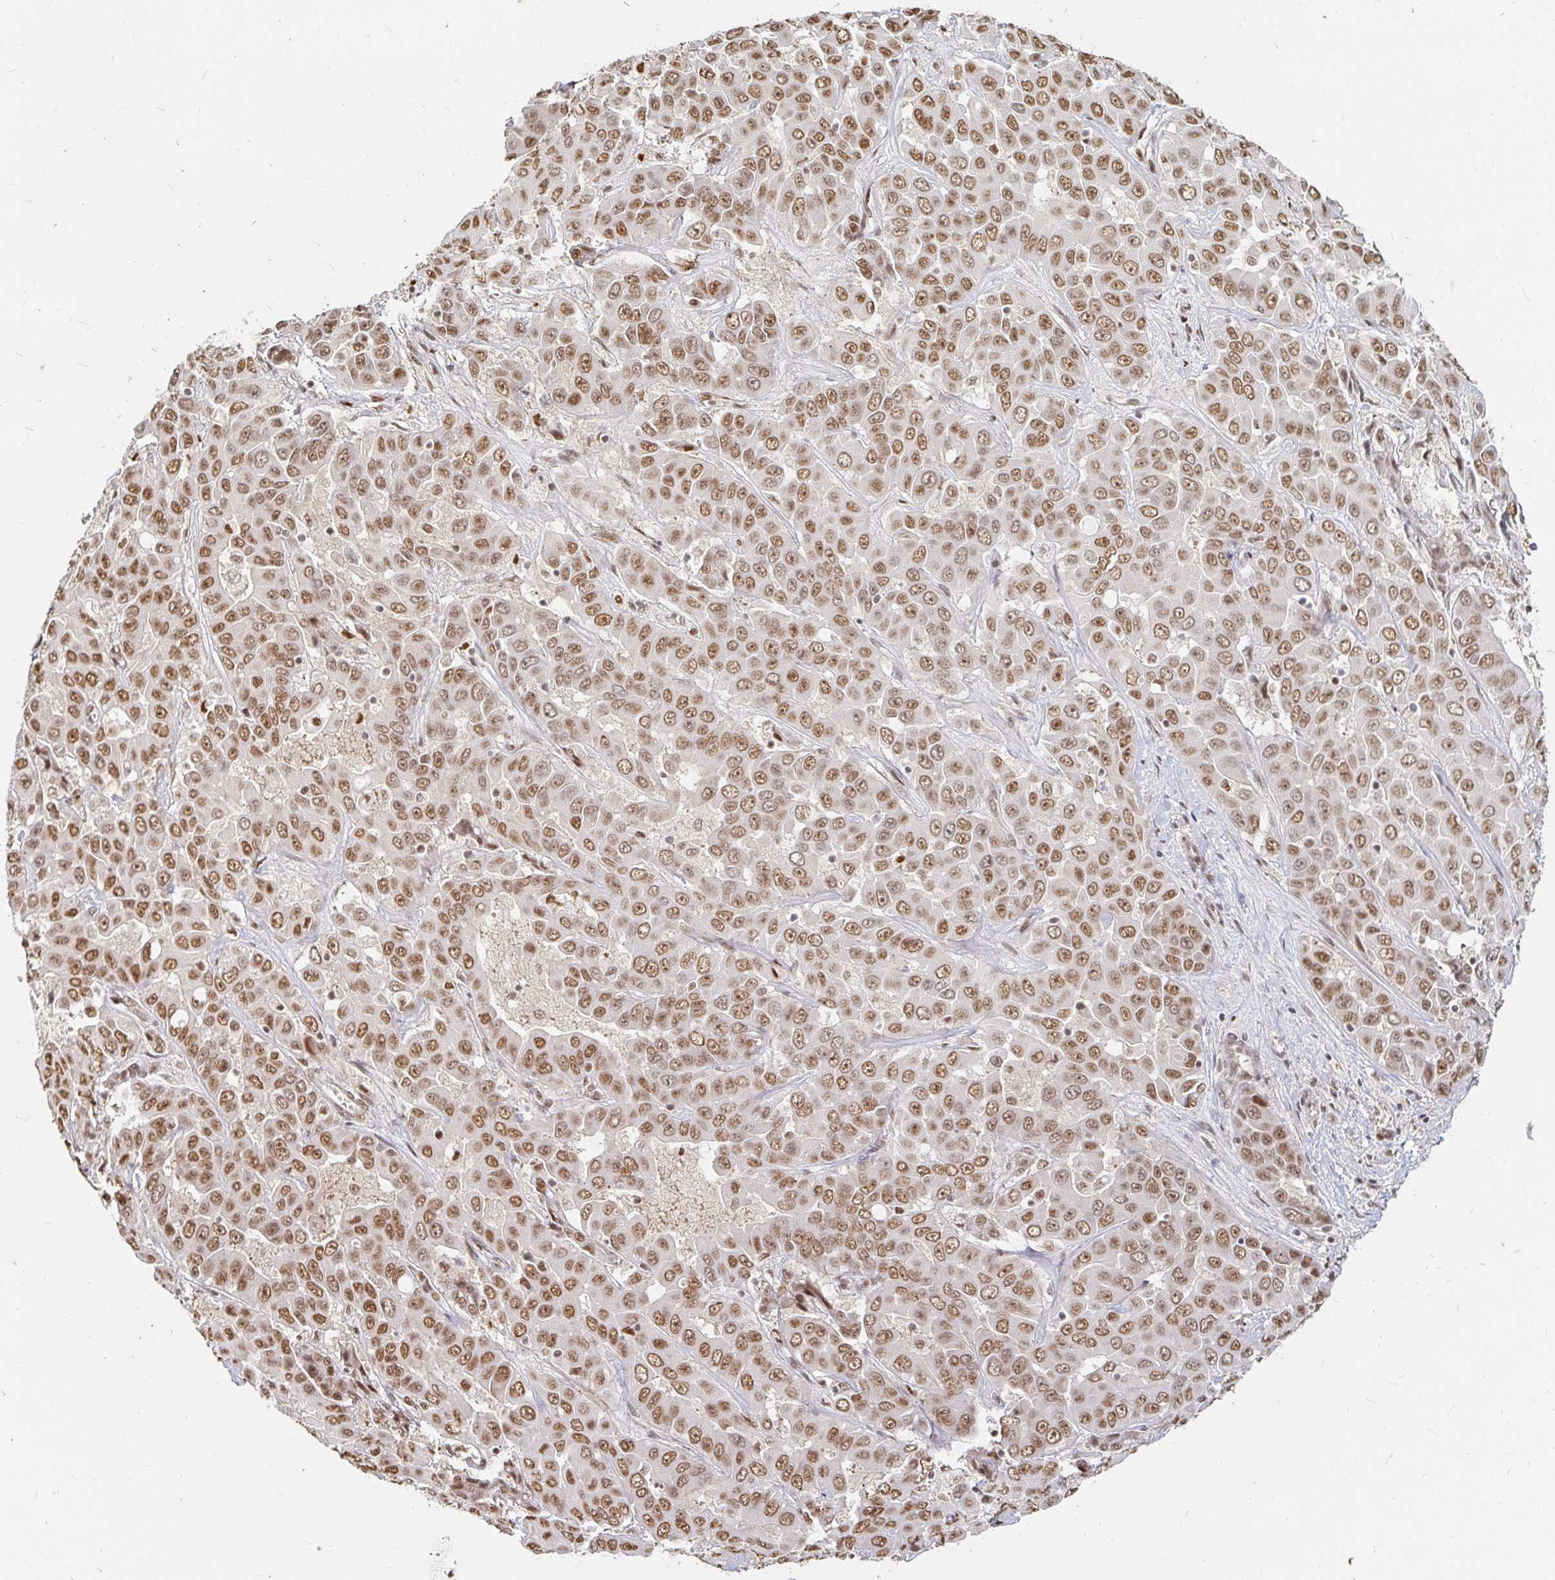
{"staining": {"intensity": "moderate", "quantity": ">75%", "location": "nuclear"}, "tissue": "liver cancer", "cell_type": "Tumor cells", "image_type": "cancer", "snomed": [{"axis": "morphology", "description": "Cholangiocarcinoma"}, {"axis": "topography", "description": "Liver"}], "caption": "Liver cancer stained with DAB IHC displays medium levels of moderate nuclear positivity in about >75% of tumor cells.", "gene": "HNRNPU", "patient": {"sex": "female", "age": 52}}